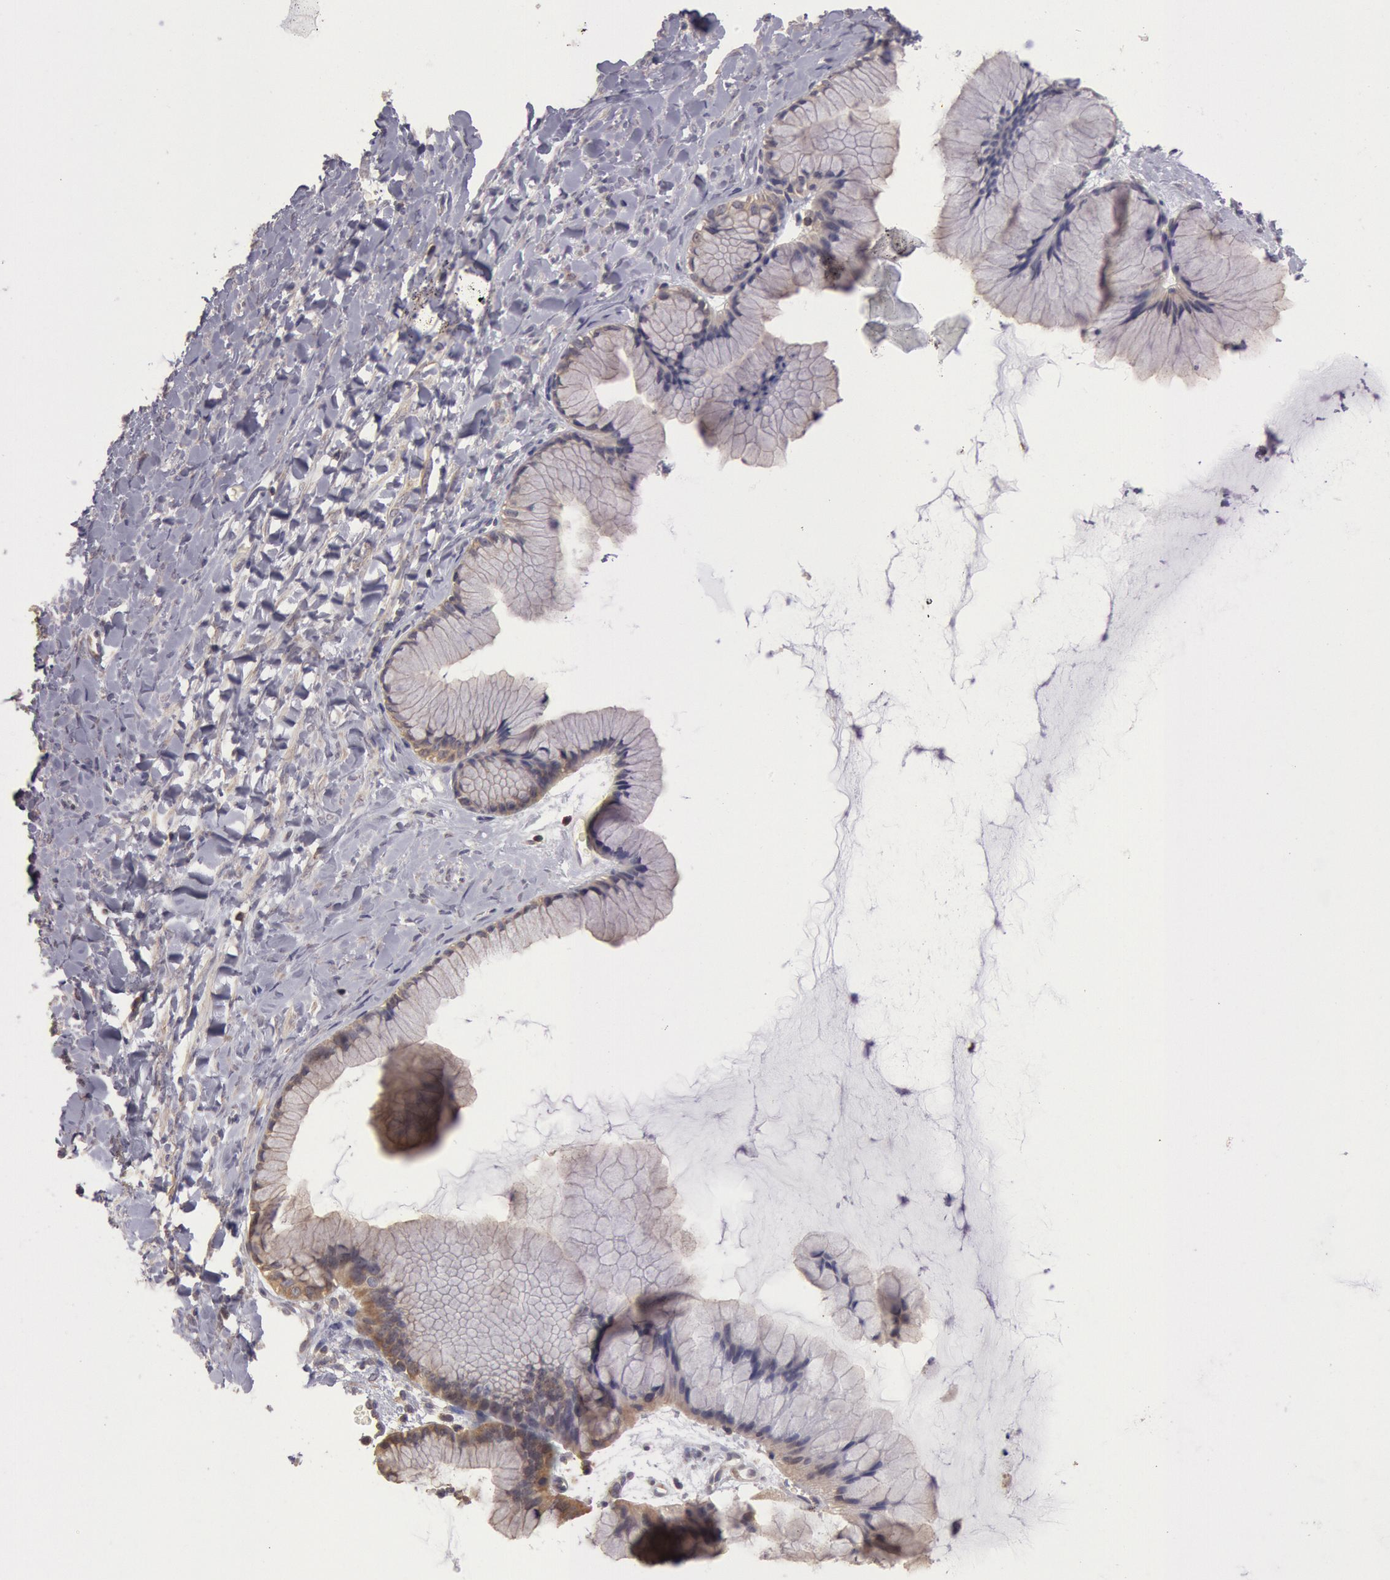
{"staining": {"intensity": "weak", "quantity": ">75%", "location": "cytoplasmic/membranous"}, "tissue": "ovarian cancer", "cell_type": "Tumor cells", "image_type": "cancer", "snomed": [{"axis": "morphology", "description": "Cystadenocarcinoma, mucinous, NOS"}, {"axis": "topography", "description": "Ovary"}], "caption": "Tumor cells reveal low levels of weak cytoplasmic/membranous staining in approximately >75% of cells in ovarian mucinous cystadenocarcinoma.", "gene": "NMT2", "patient": {"sex": "female", "age": 41}}